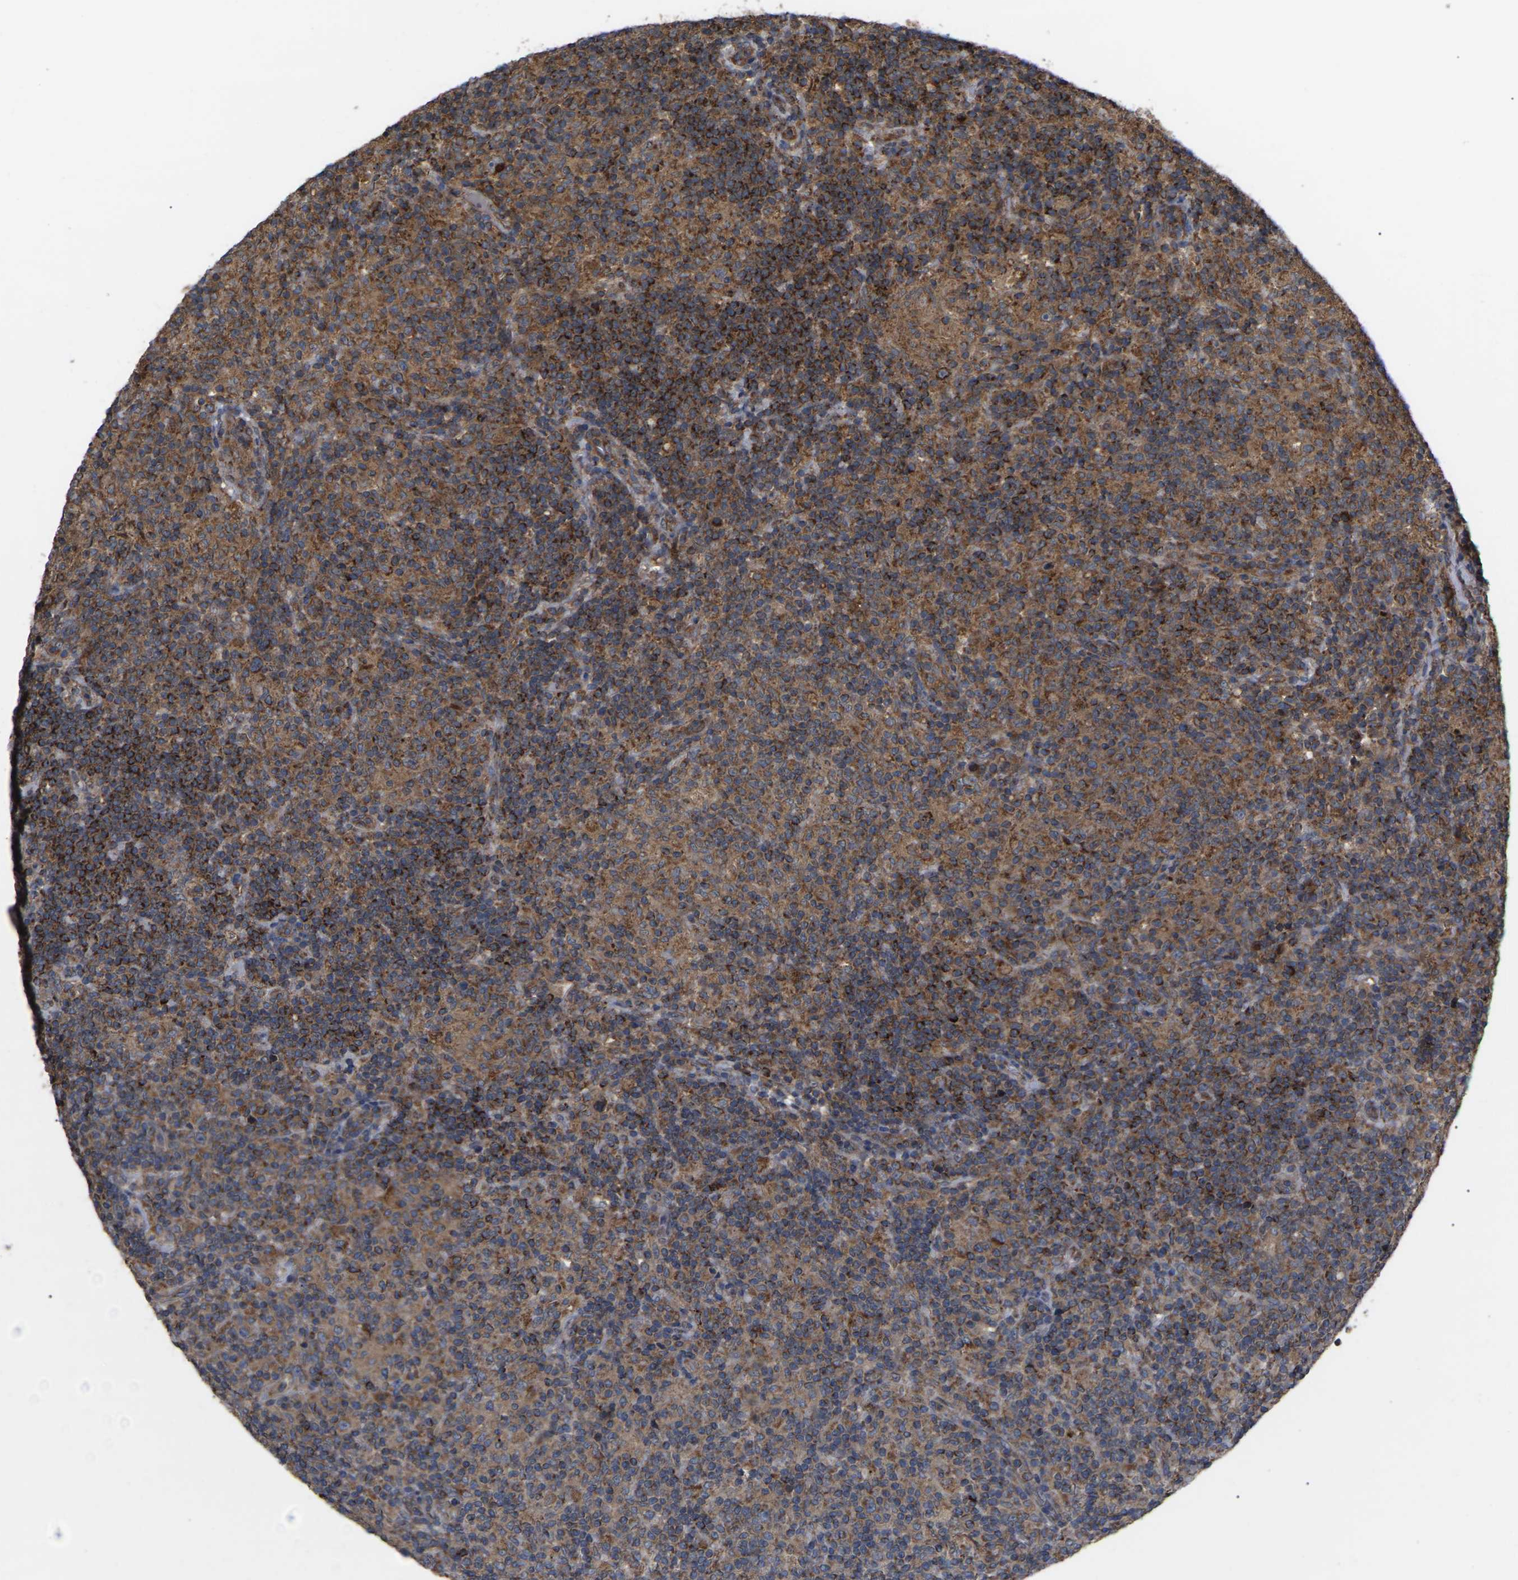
{"staining": {"intensity": "moderate", "quantity": ">75%", "location": "cytoplasmic/membranous"}, "tissue": "lymphoma", "cell_type": "Tumor cells", "image_type": "cancer", "snomed": [{"axis": "morphology", "description": "Hodgkin's disease, NOS"}, {"axis": "topography", "description": "Lymph node"}], "caption": "Immunohistochemical staining of lymphoma displays moderate cytoplasmic/membranous protein expression in approximately >75% of tumor cells.", "gene": "GCC1", "patient": {"sex": "male", "age": 70}}